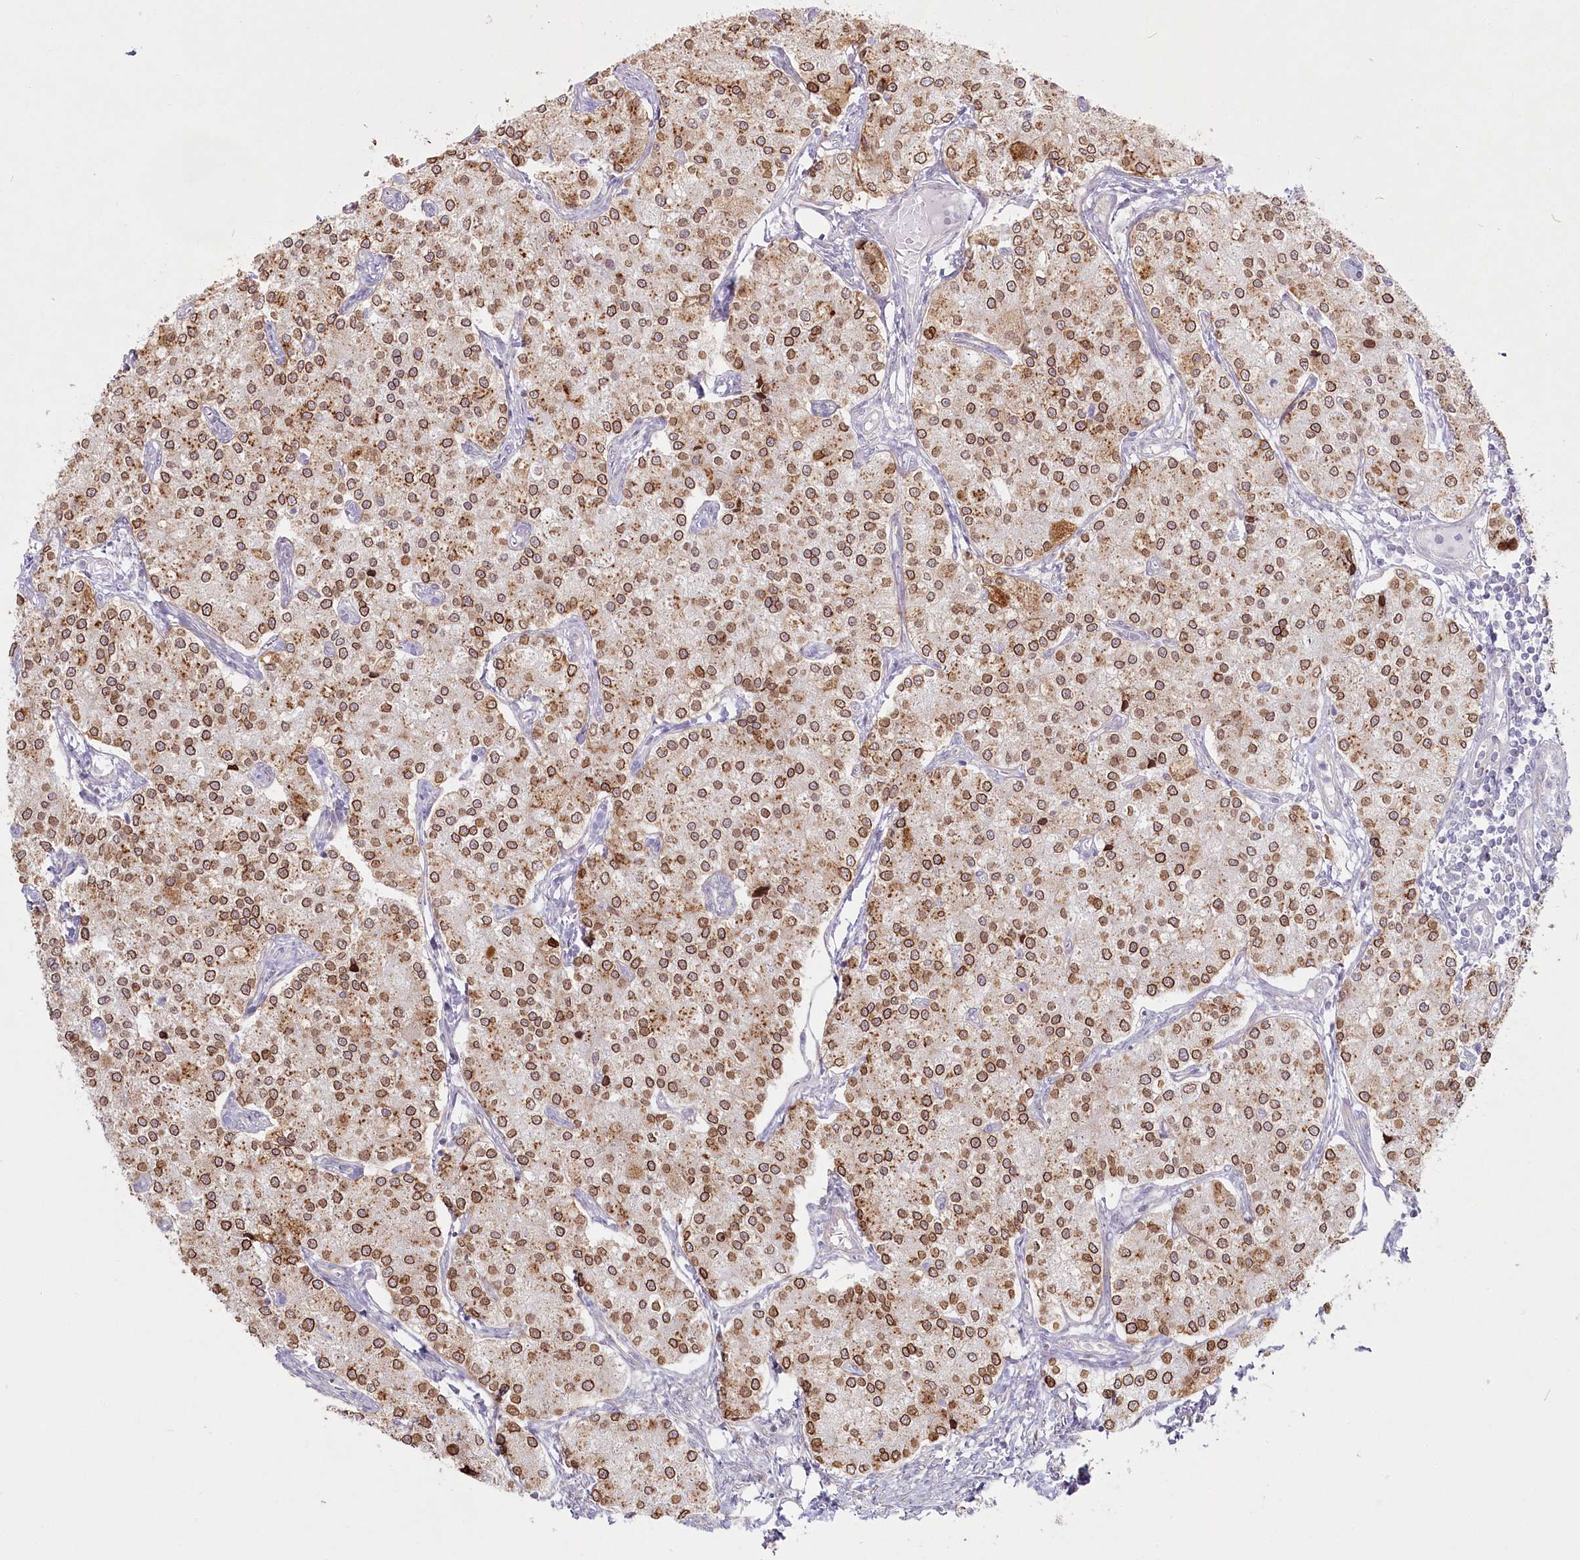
{"staining": {"intensity": "moderate", "quantity": ">75%", "location": "cytoplasmic/membranous,nuclear"}, "tissue": "carcinoid", "cell_type": "Tumor cells", "image_type": "cancer", "snomed": [{"axis": "morphology", "description": "Carcinoid, malignant, NOS"}, {"axis": "topography", "description": "Colon"}], "caption": "The histopathology image reveals immunohistochemical staining of carcinoid. There is moderate cytoplasmic/membranous and nuclear expression is identified in about >75% of tumor cells.", "gene": "SPINK13", "patient": {"sex": "female", "age": 52}}